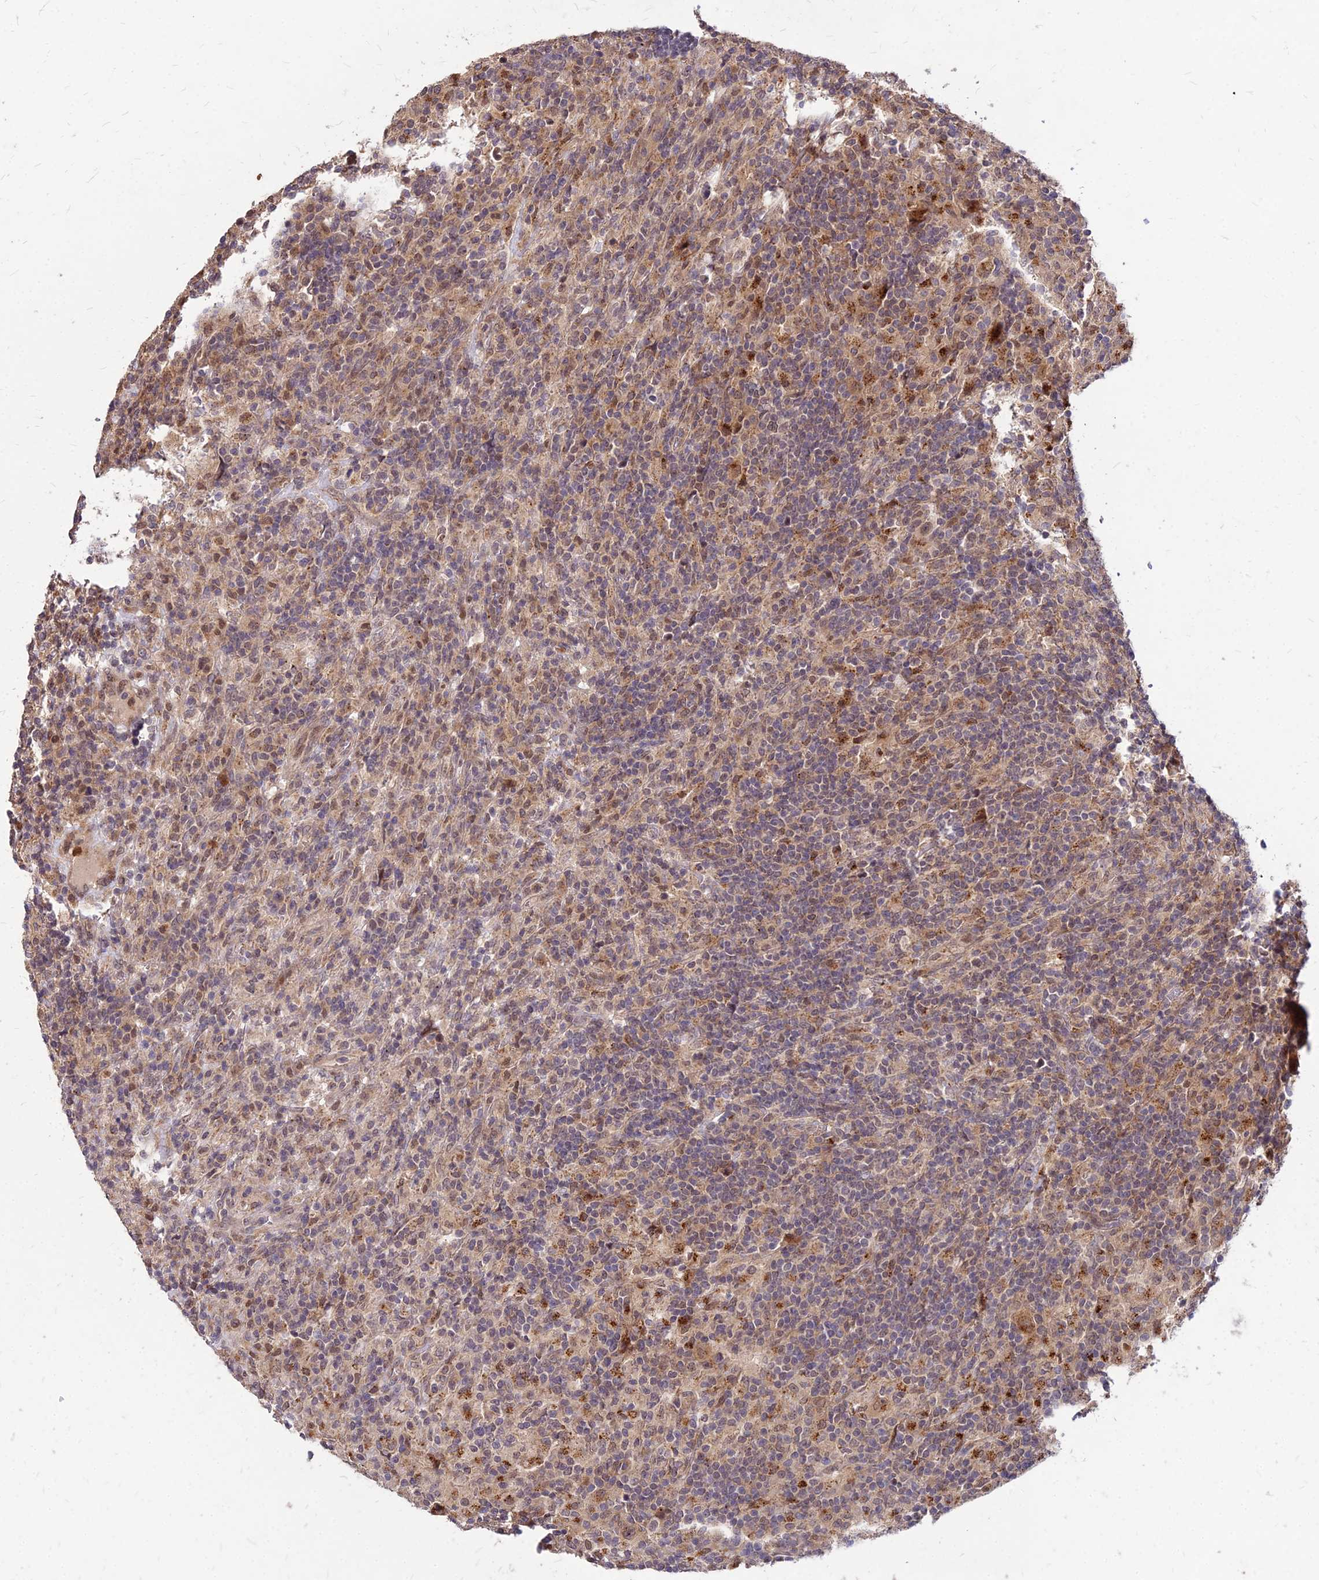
{"staining": {"intensity": "moderate", "quantity": ">75%", "location": "cytoplasmic/membranous"}, "tissue": "lymphoma", "cell_type": "Tumor cells", "image_type": "cancer", "snomed": [{"axis": "morphology", "description": "Hodgkin's disease, NOS"}, {"axis": "topography", "description": "Lymph node"}], "caption": "Human lymphoma stained with a brown dye demonstrates moderate cytoplasmic/membranous positive expression in about >75% of tumor cells.", "gene": "APBA3", "patient": {"sex": "male", "age": 70}}